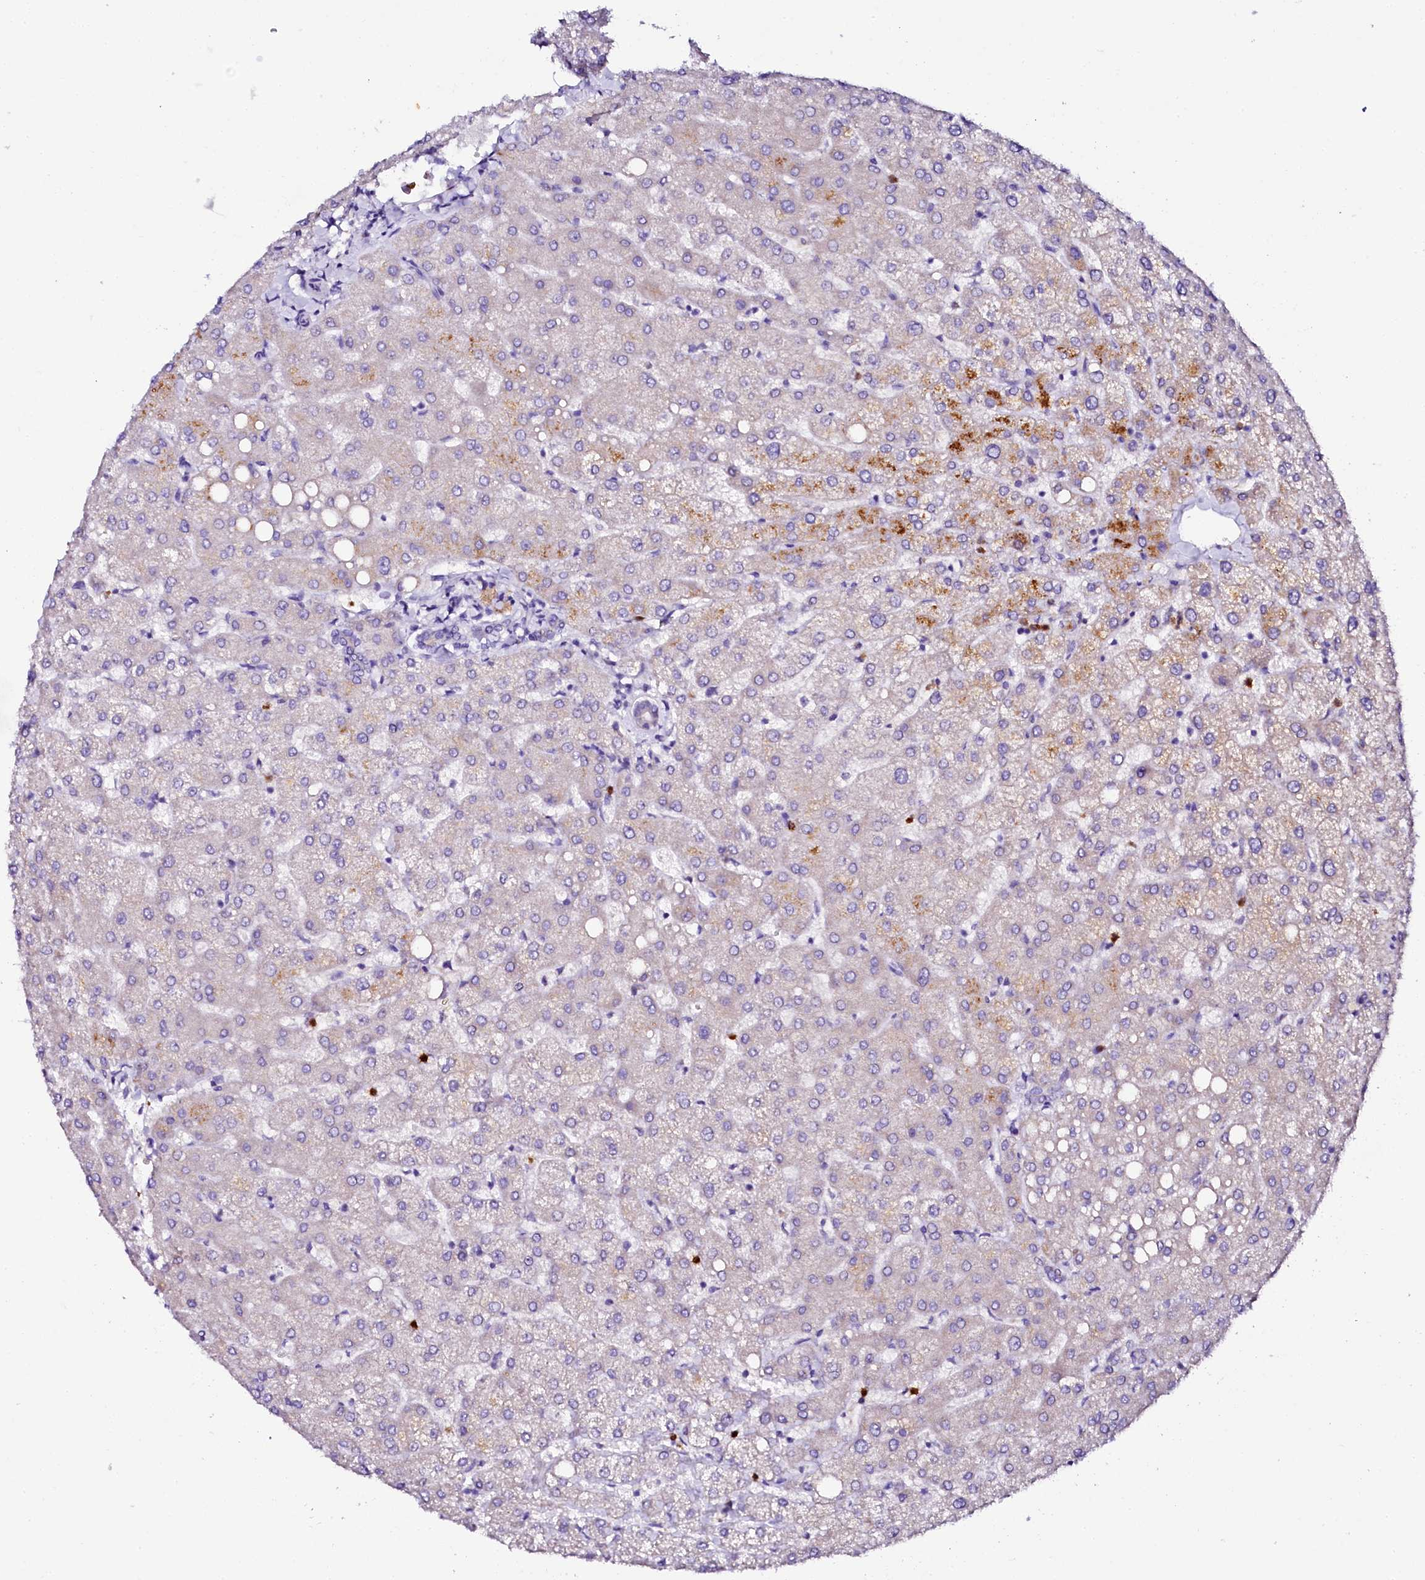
{"staining": {"intensity": "negative", "quantity": "none", "location": "none"}, "tissue": "liver", "cell_type": "Cholangiocytes", "image_type": "normal", "snomed": [{"axis": "morphology", "description": "Normal tissue, NOS"}, {"axis": "topography", "description": "Liver"}], "caption": "Liver was stained to show a protein in brown. There is no significant positivity in cholangiocytes. Brightfield microscopy of IHC stained with DAB (brown) and hematoxylin (blue), captured at high magnification.", "gene": "NAA16", "patient": {"sex": "female", "age": 54}}